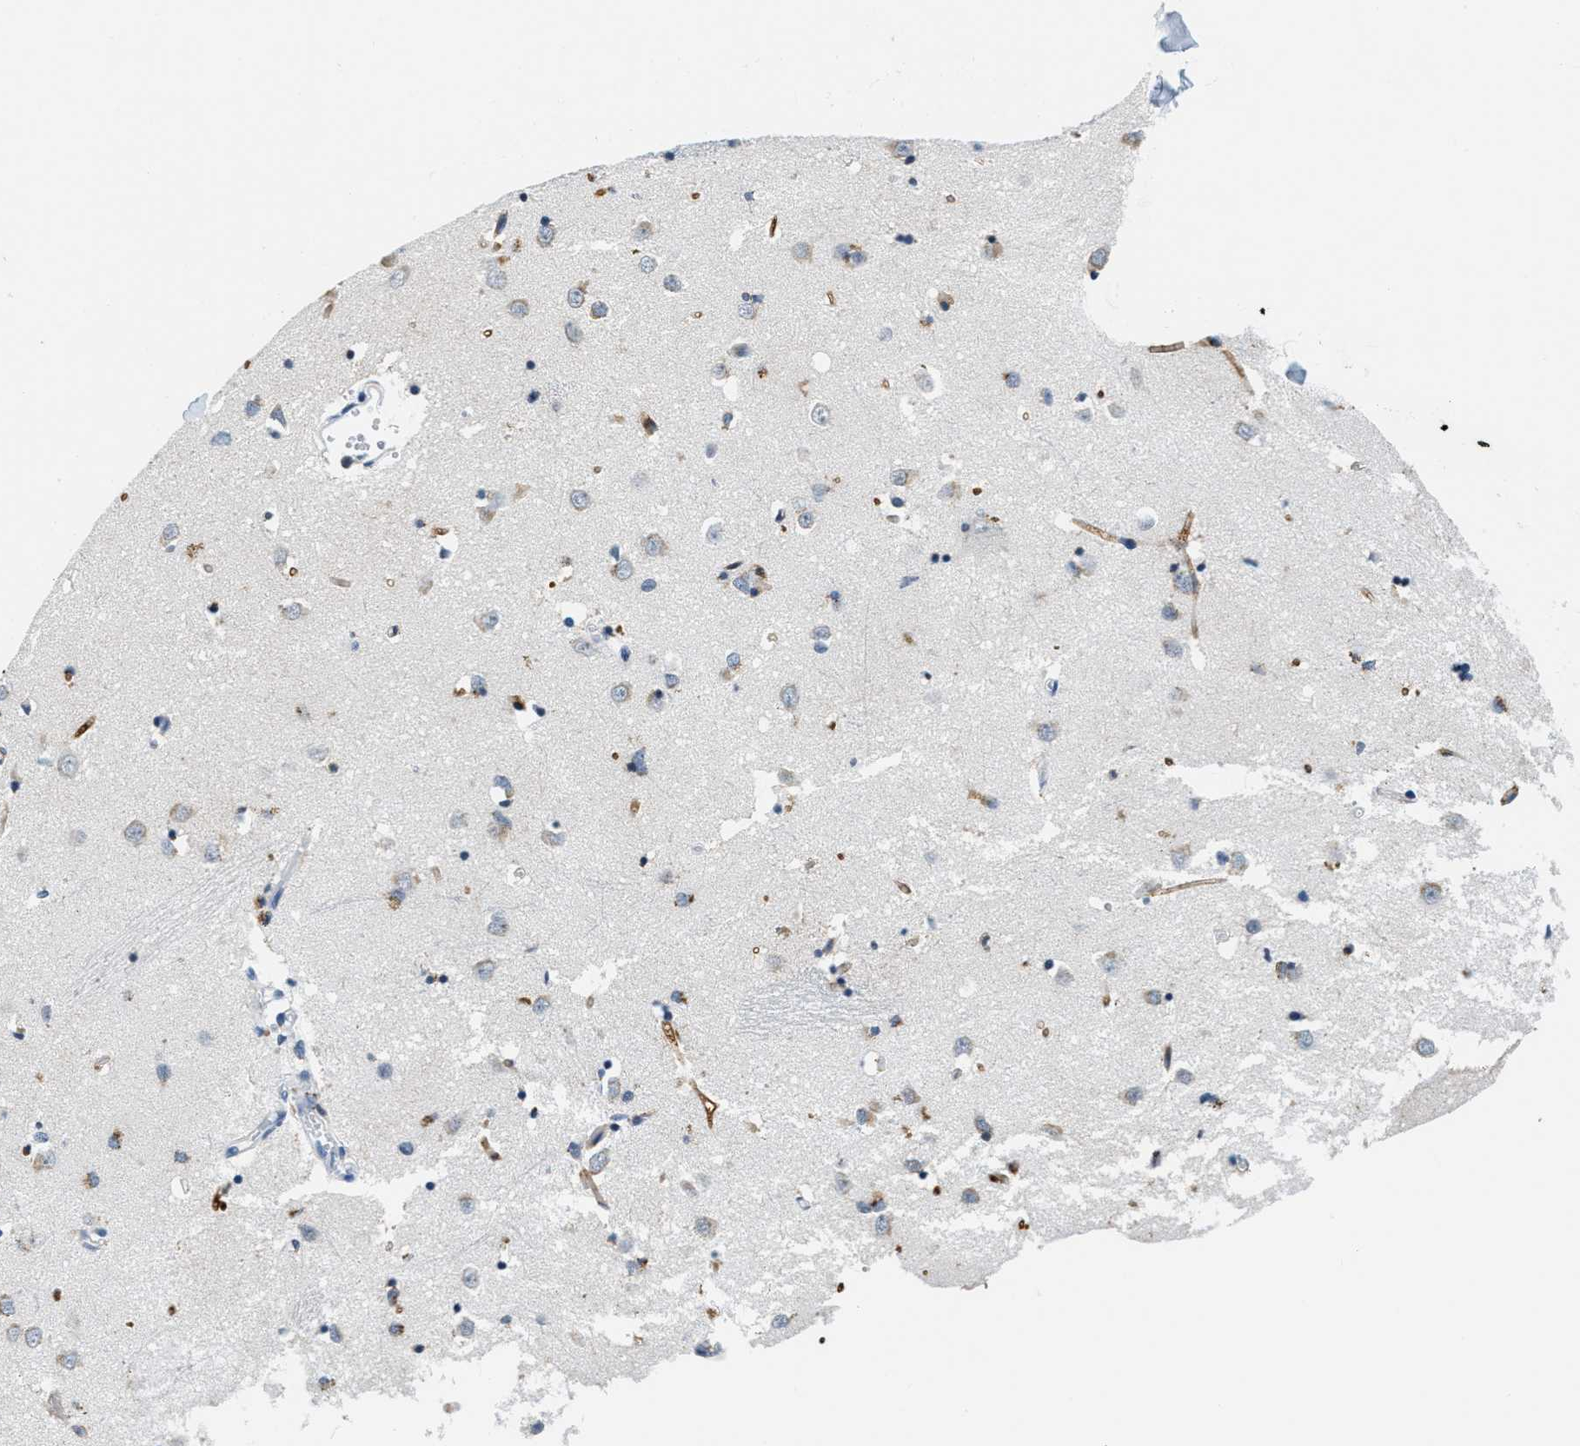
{"staining": {"intensity": "negative", "quantity": "none", "location": "none"}, "tissue": "caudate", "cell_type": "Glial cells", "image_type": "normal", "snomed": [{"axis": "morphology", "description": "Normal tissue, NOS"}, {"axis": "topography", "description": "Lateral ventricle wall"}], "caption": "This micrograph is of unremarkable caudate stained with IHC to label a protein in brown with the nuclei are counter-stained blue. There is no positivity in glial cells. The staining was performed using DAB to visualize the protein expression in brown, while the nuclei were stained in blue with hematoxylin (Magnification: 20x).", "gene": "CA4", "patient": {"sex": "female", "age": 19}}